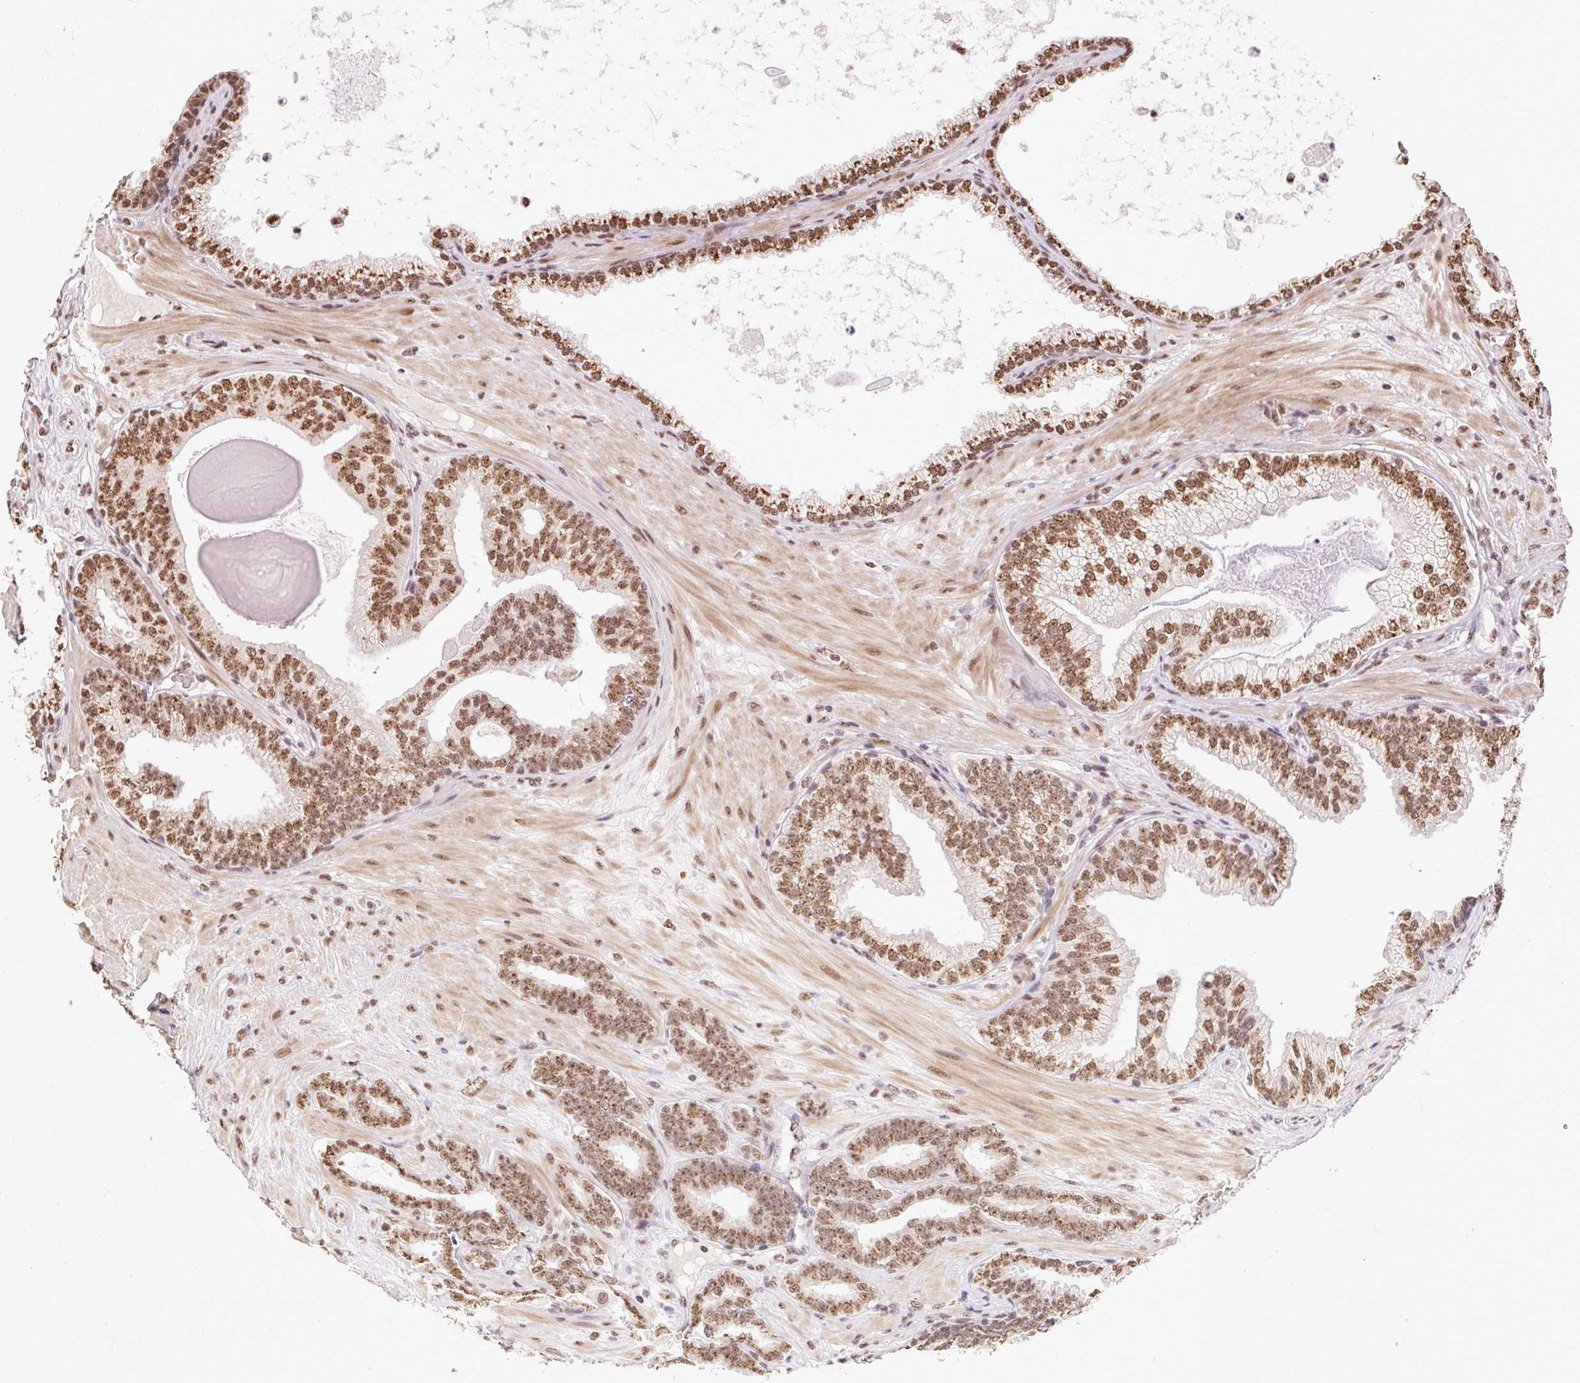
{"staining": {"intensity": "moderate", "quantity": ">75%", "location": "nuclear"}, "tissue": "prostate cancer", "cell_type": "Tumor cells", "image_type": "cancer", "snomed": [{"axis": "morphology", "description": "Adenocarcinoma, Low grade"}, {"axis": "topography", "description": "Prostate"}], "caption": "Immunohistochemical staining of low-grade adenocarcinoma (prostate) reveals medium levels of moderate nuclear staining in approximately >75% of tumor cells. The staining is performed using DAB (3,3'-diaminobenzidine) brown chromogen to label protein expression. The nuclei are counter-stained blue using hematoxylin.", "gene": "BICRA", "patient": {"sex": "male", "age": 61}}